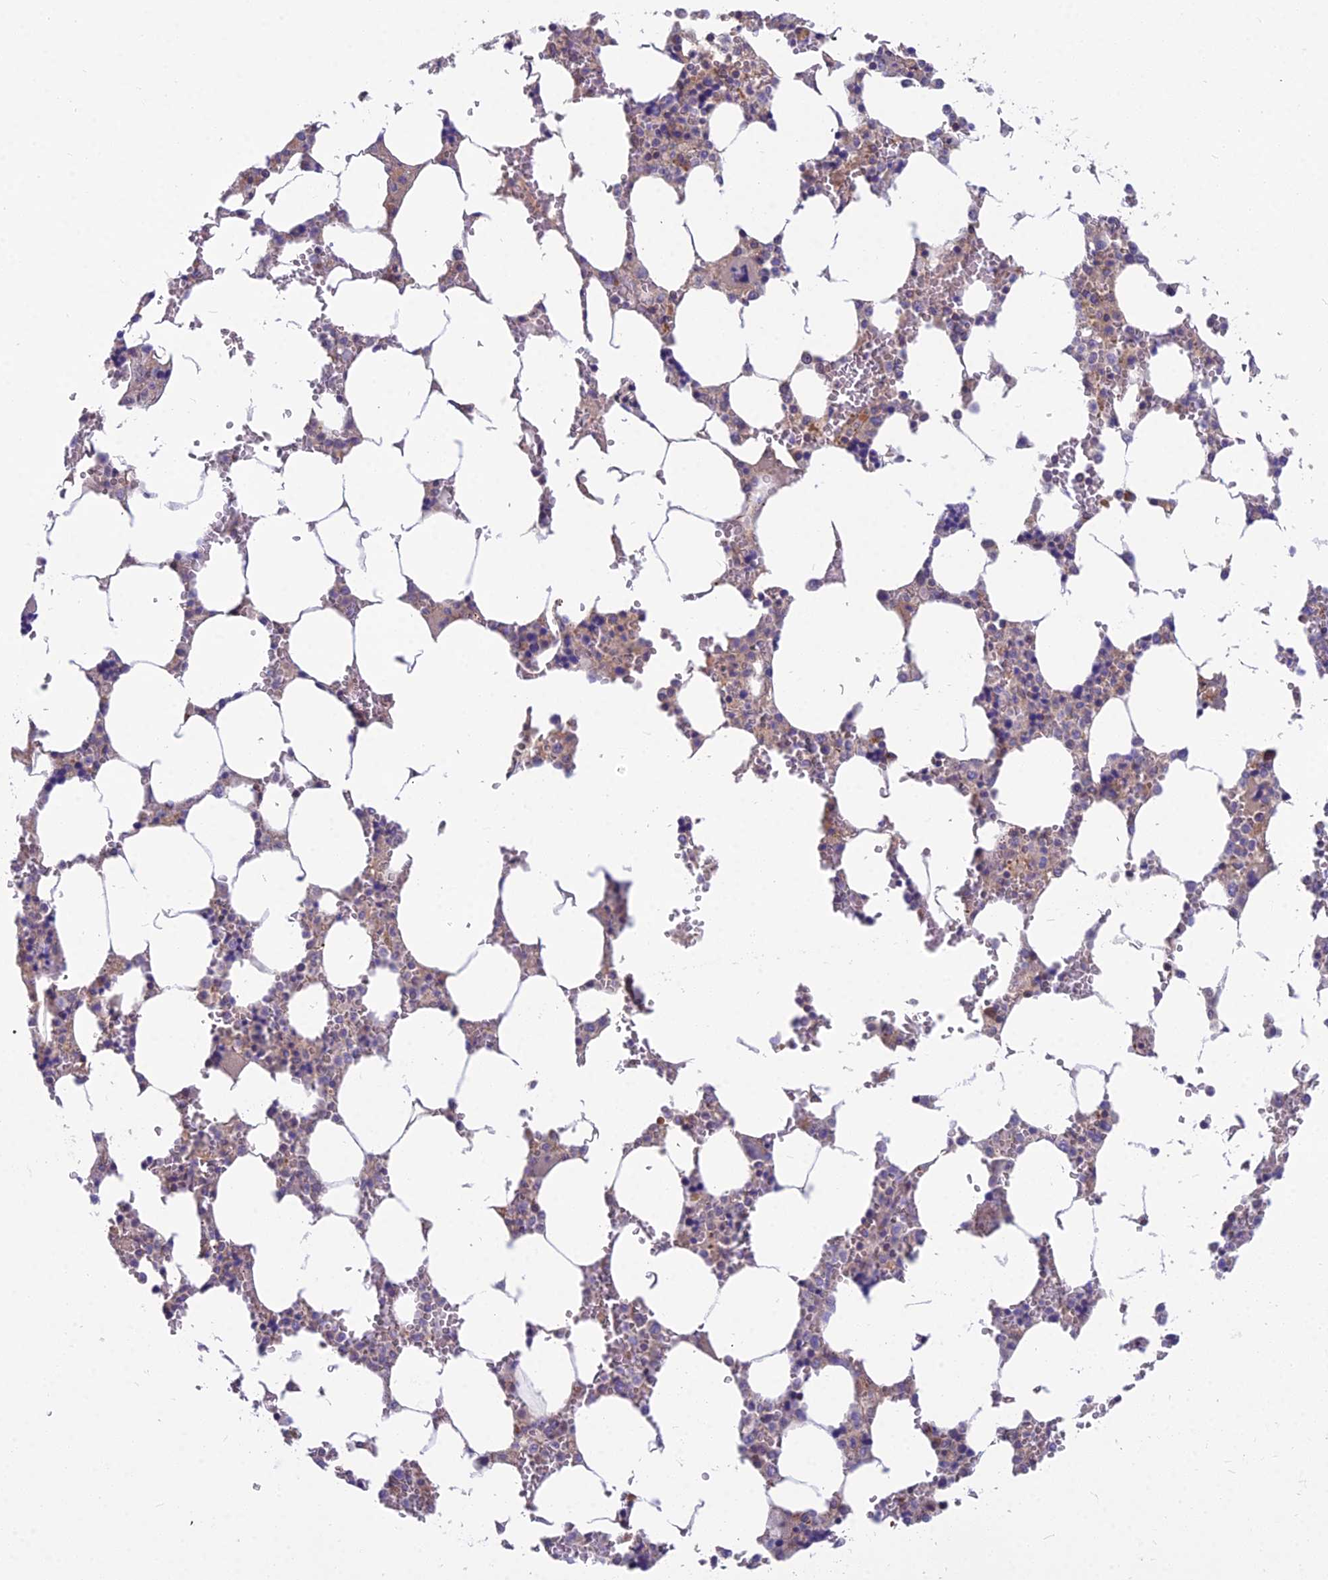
{"staining": {"intensity": "weak", "quantity": "<25%", "location": "cytoplasmic/membranous"}, "tissue": "bone marrow", "cell_type": "Hematopoietic cells", "image_type": "normal", "snomed": [{"axis": "morphology", "description": "Normal tissue, NOS"}, {"axis": "topography", "description": "Bone marrow"}], "caption": "Hematopoietic cells show no significant protein positivity in unremarkable bone marrow. Brightfield microscopy of IHC stained with DAB (3,3'-diaminobenzidine) (brown) and hematoxylin (blue), captured at high magnification.", "gene": "MVD", "patient": {"sex": "male", "age": 64}}